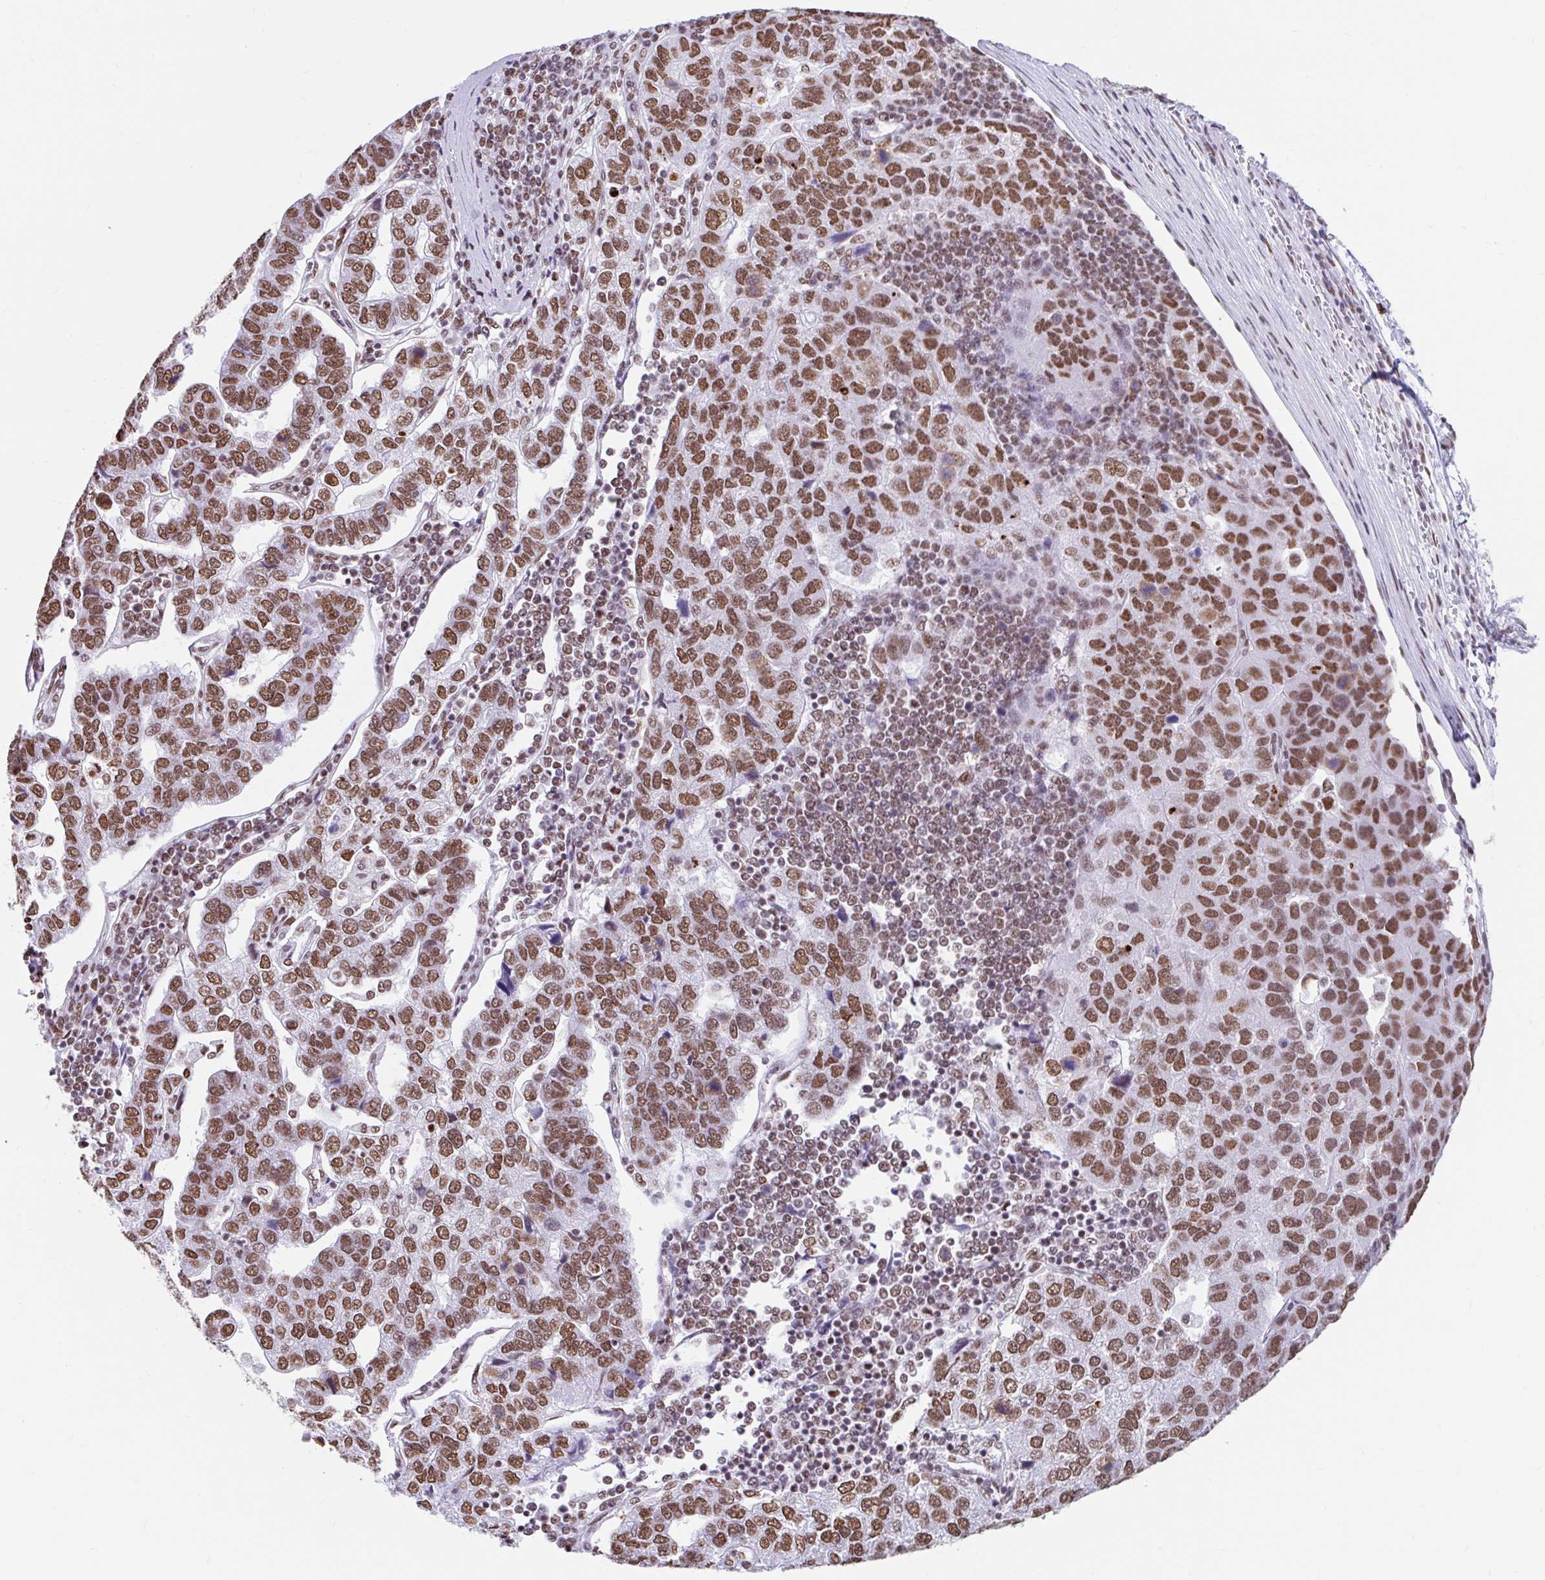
{"staining": {"intensity": "moderate", "quantity": ">75%", "location": "nuclear"}, "tissue": "pancreatic cancer", "cell_type": "Tumor cells", "image_type": "cancer", "snomed": [{"axis": "morphology", "description": "Adenocarcinoma, NOS"}, {"axis": "topography", "description": "Pancreas"}], "caption": "Moderate nuclear protein staining is present in approximately >75% of tumor cells in pancreatic adenocarcinoma. The protein is stained brown, and the nuclei are stained in blue (DAB (3,3'-diaminobenzidine) IHC with brightfield microscopy, high magnification).", "gene": "KHDRBS1", "patient": {"sex": "female", "age": 61}}